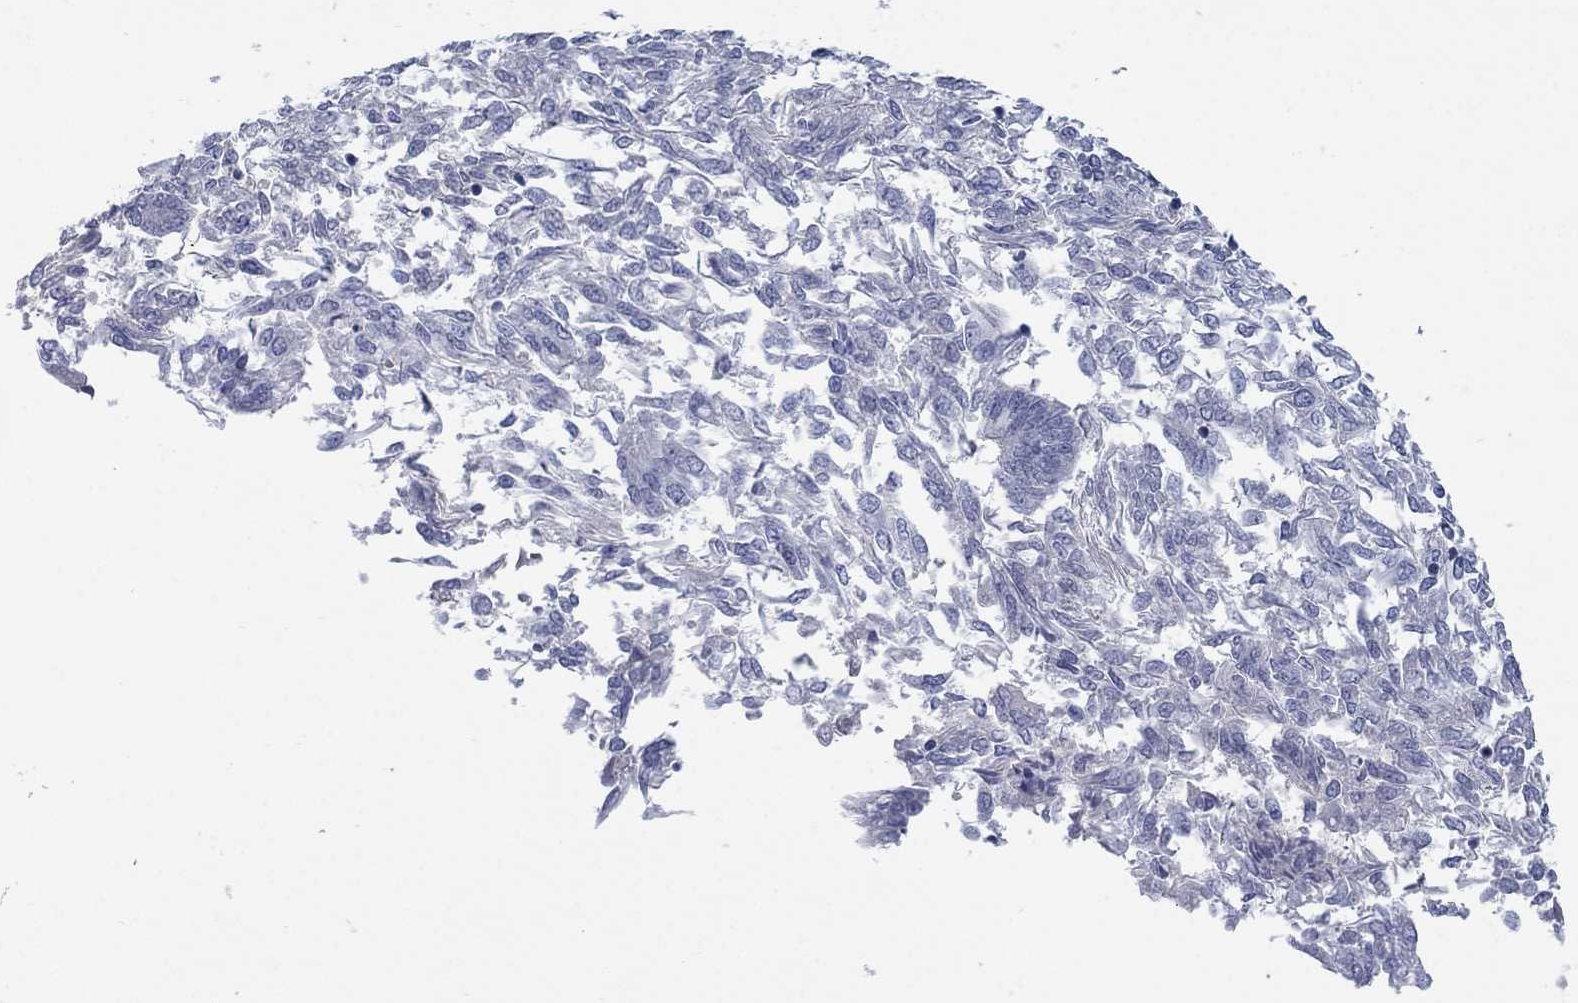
{"staining": {"intensity": "negative", "quantity": "none", "location": "none"}, "tissue": "endometrial cancer", "cell_type": "Tumor cells", "image_type": "cancer", "snomed": [{"axis": "morphology", "description": "Adenocarcinoma, NOS"}, {"axis": "topography", "description": "Endometrium"}], "caption": "Immunohistochemistry (IHC) histopathology image of neoplastic tissue: human endometrial cancer stained with DAB (3,3'-diaminobenzidine) shows no significant protein expression in tumor cells.", "gene": "TMEM249", "patient": {"sex": "female", "age": 58}}